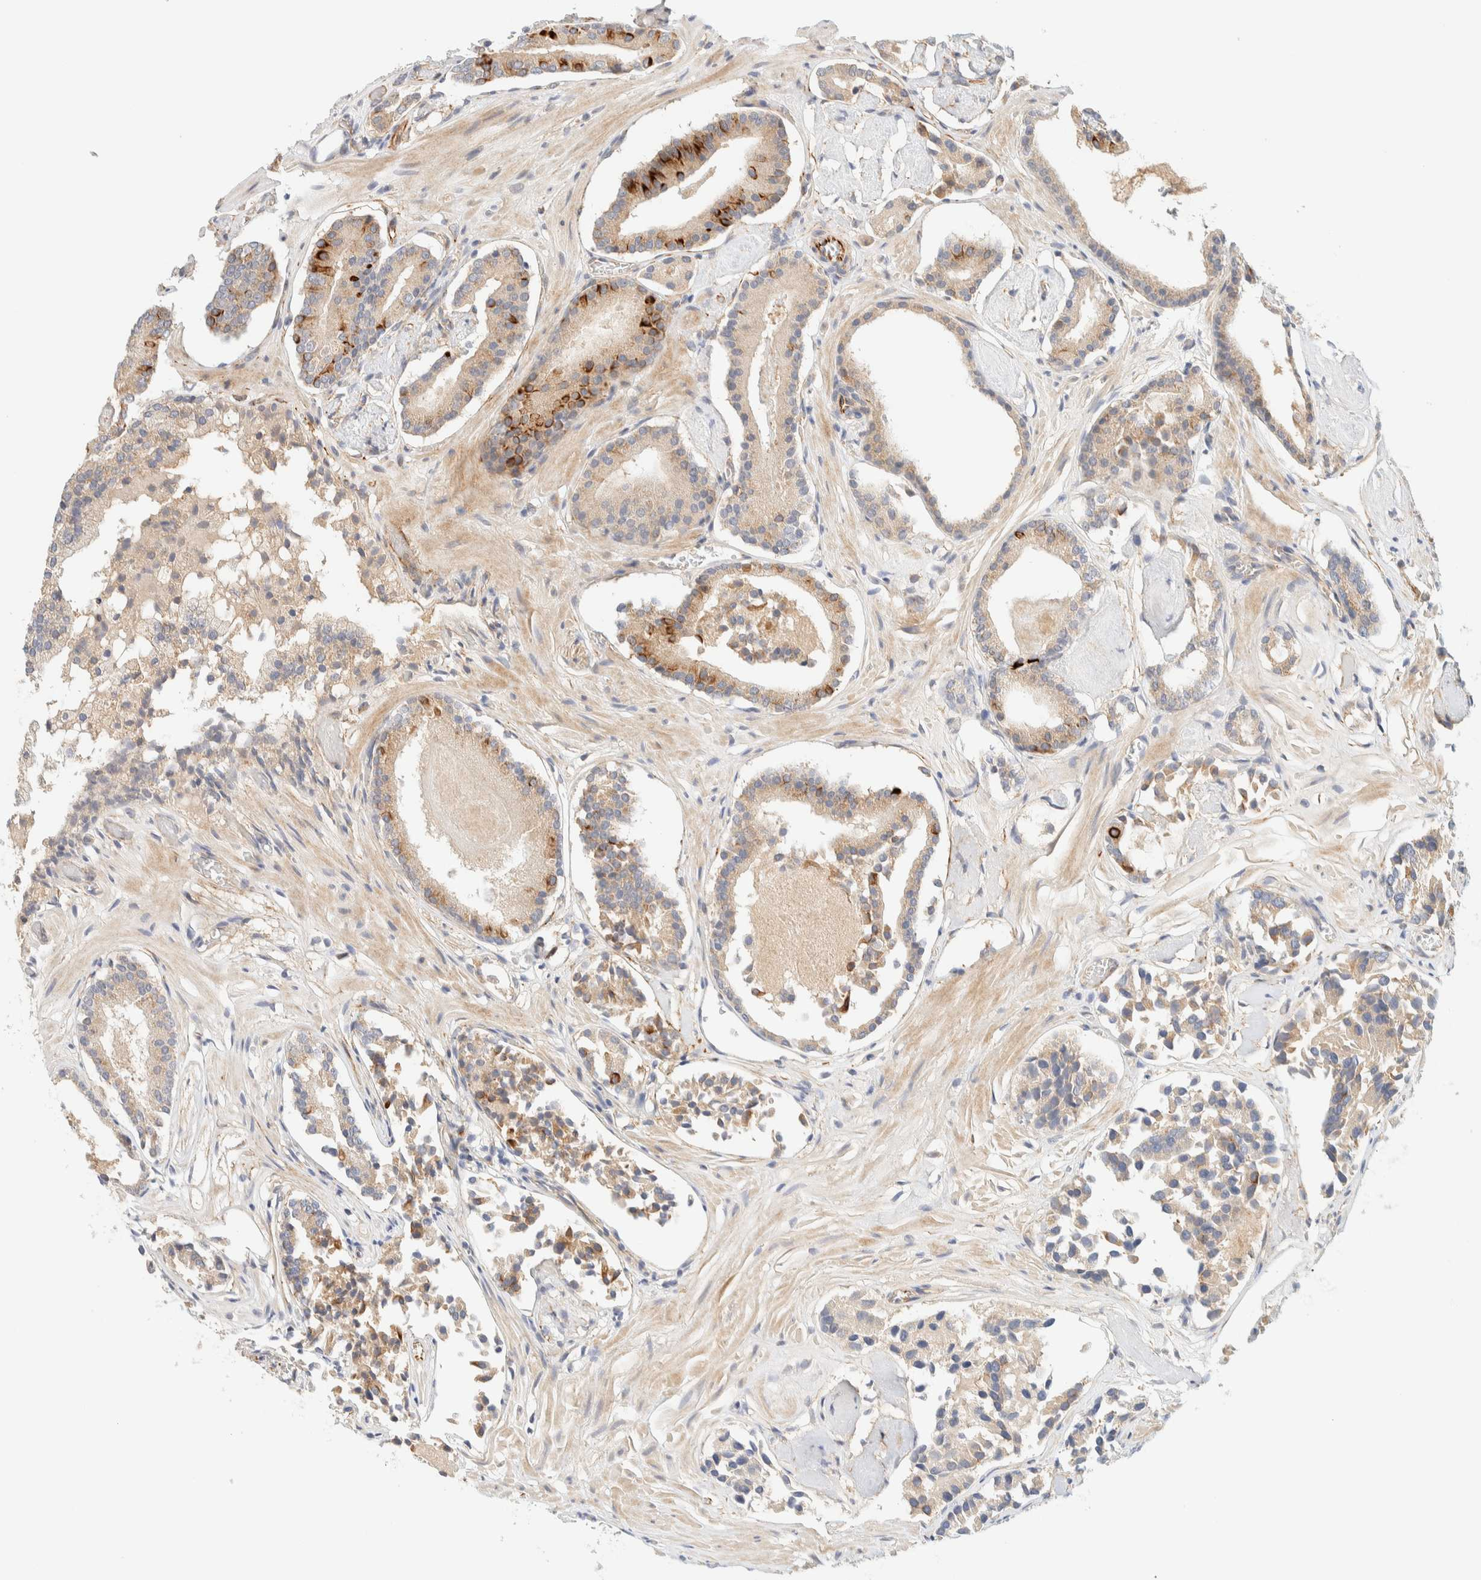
{"staining": {"intensity": "moderate", "quantity": ">75%", "location": "cytoplasmic/membranous"}, "tissue": "prostate cancer", "cell_type": "Tumor cells", "image_type": "cancer", "snomed": [{"axis": "morphology", "description": "Adenocarcinoma, Low grade"}, {"axis": "topography", "description": "Prostate"}], "caption": "Tumor cells show medium levels of moderate cytoplasmic/membranous positivity in about >75% of cells in prostate low-grade adenocarcinoma.", "gene": "FAT1", "patient": {"sex": "male", "age": 51}}